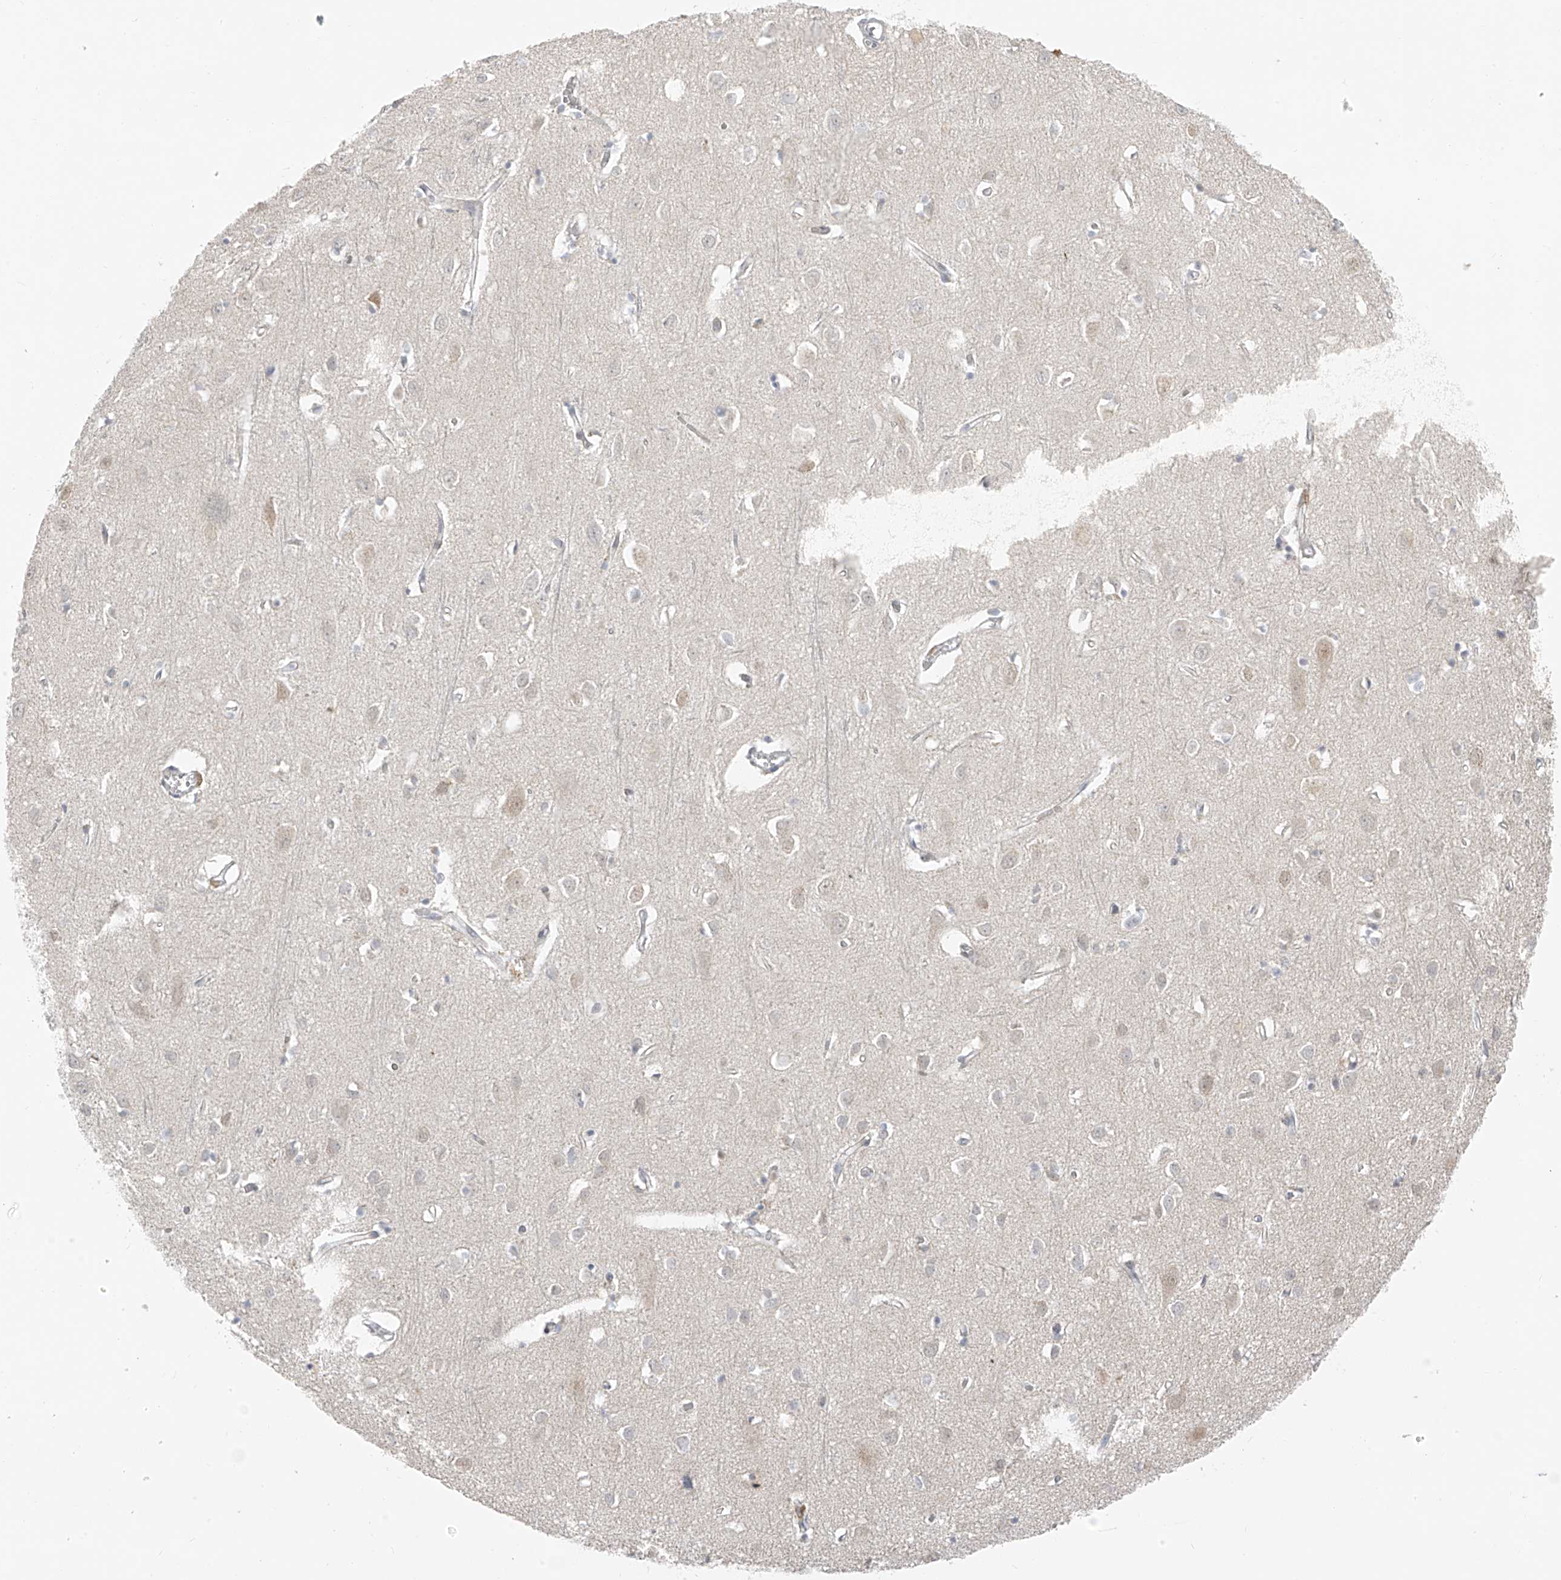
{"staining": {"intensity": "weak", "quantity": "25%-75%", "location": "cytoplasmic/membranous"}, "tissue": "cerebral cortex", "cell_type": "Endothelial cells", "image_type": "normal", "snomed": [{"axis": "morphology", "description": "Normal tissue, NOS"}, {"axis": "topography", "description": "Cerebral cortex"}], "caption": "Immunohistochemistry (IHC) of unremarkable cerebral cortex demonstrates low levels of weak cytoplasmic/membranous positivity in about 25%-75% of endothelial cells. The protein is stained brown, and the nuclei are stained in blue (DAB IHC with brightfield microscopy, high magnification).", "gene": "DYRK1B", "patient": {"sex": "female", "age": 64}}